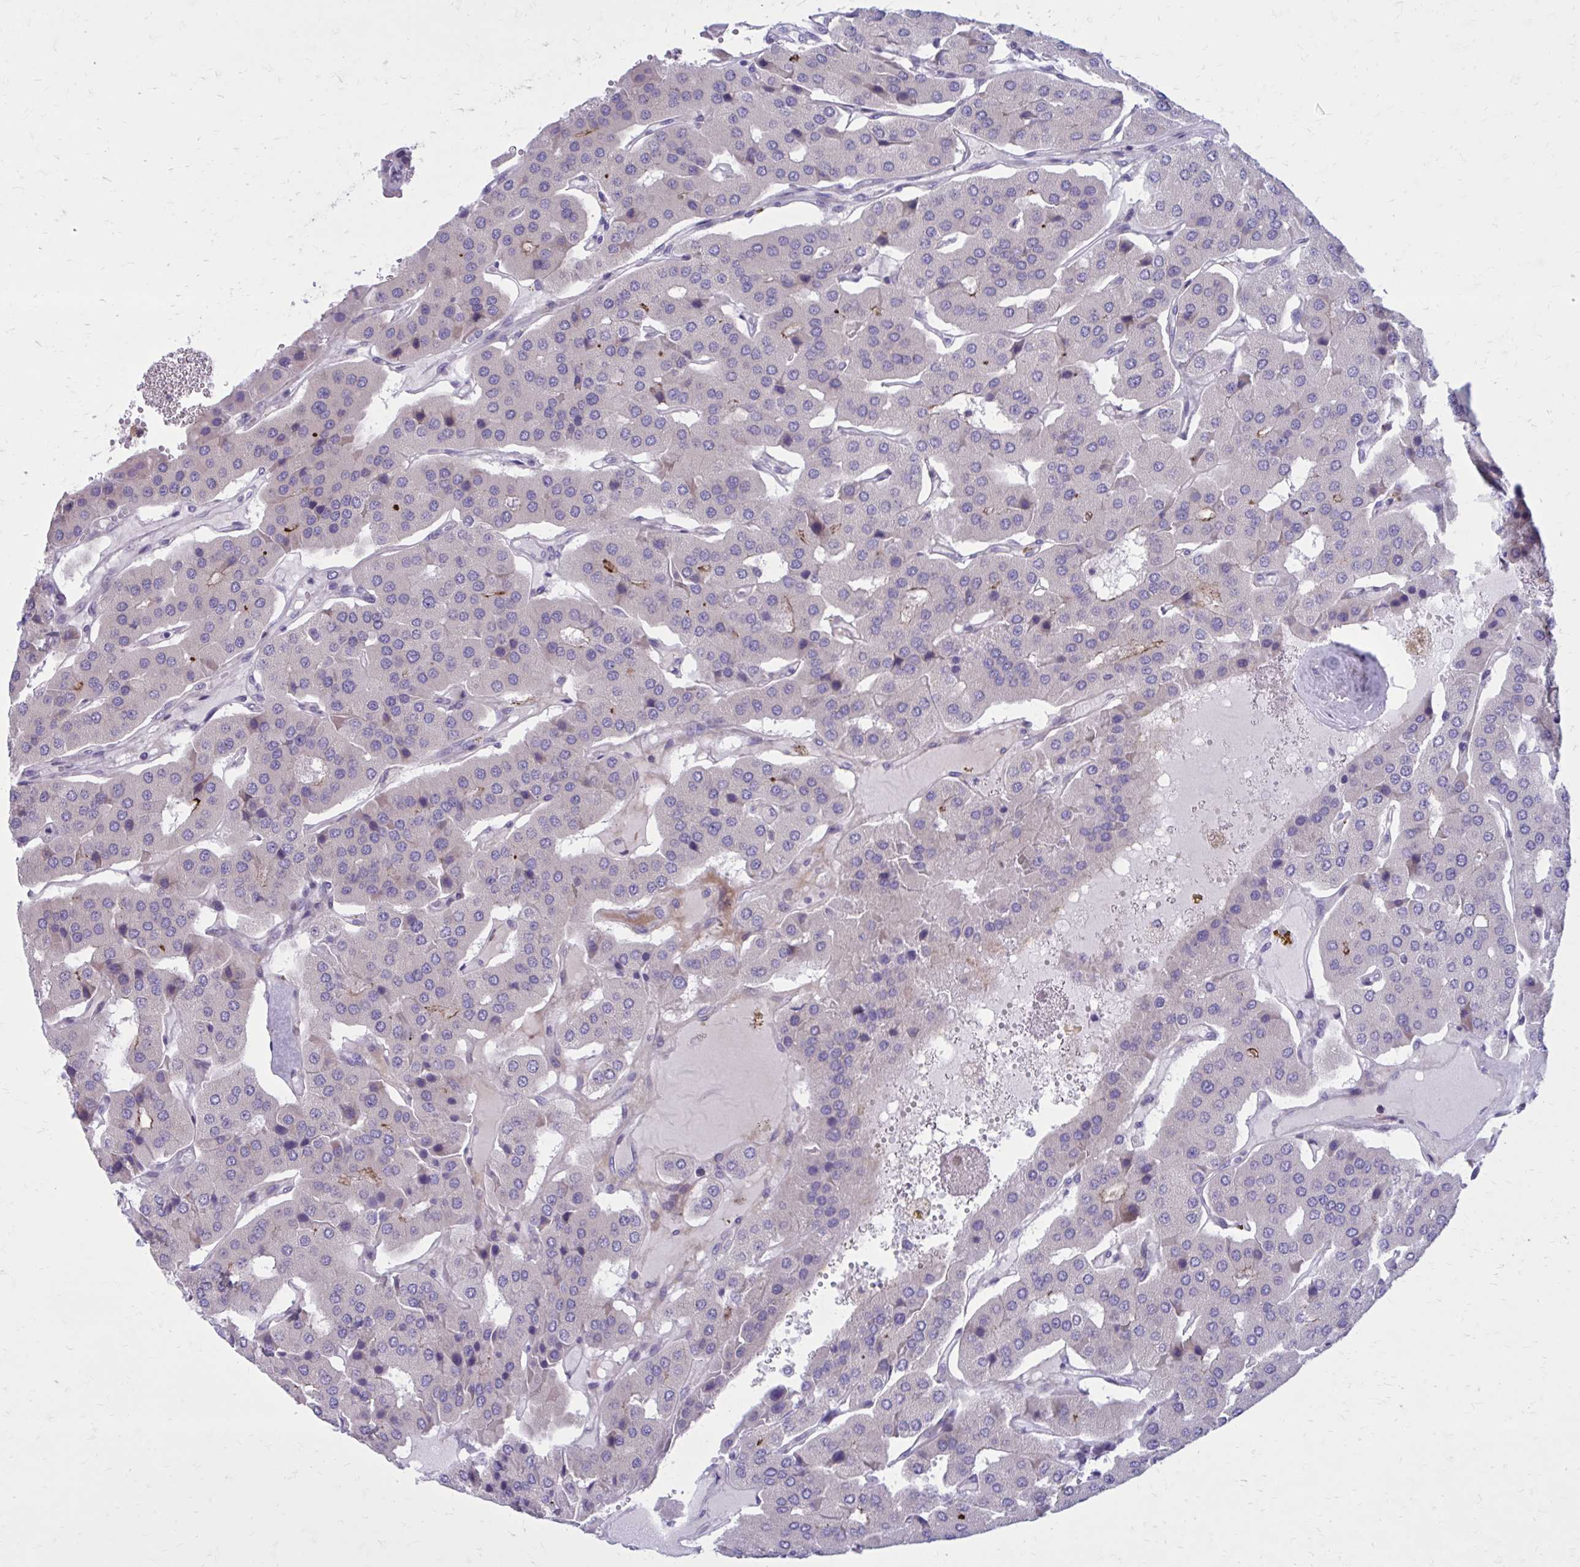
{"staining": {"intensity": "negative", "quantity": "none", "location": "none"}, "tissue": "parathyroid gland", "cell_type": "Glandular cells", "image_type": "normal", "snomed": [{"axis": "morphology", "description": "Normal tissue, NOS"}, {"axis": "morphology", "description": "Adenoma, NOS"}, {"axis": "topography", "description": "Parathyroid gland"}], "caption": "Unremarkable parathyroid gland was stained to show a protein in brown. There is no significant positivity in glandular cells. The staining was performed using DAB to visualize the protein expression in brown, while the nuclei were stained in blue with hematoxylin (Magnification: 20x).", "gene": "GIGYF2", "patient": {"sex": "female", "age": 86}}